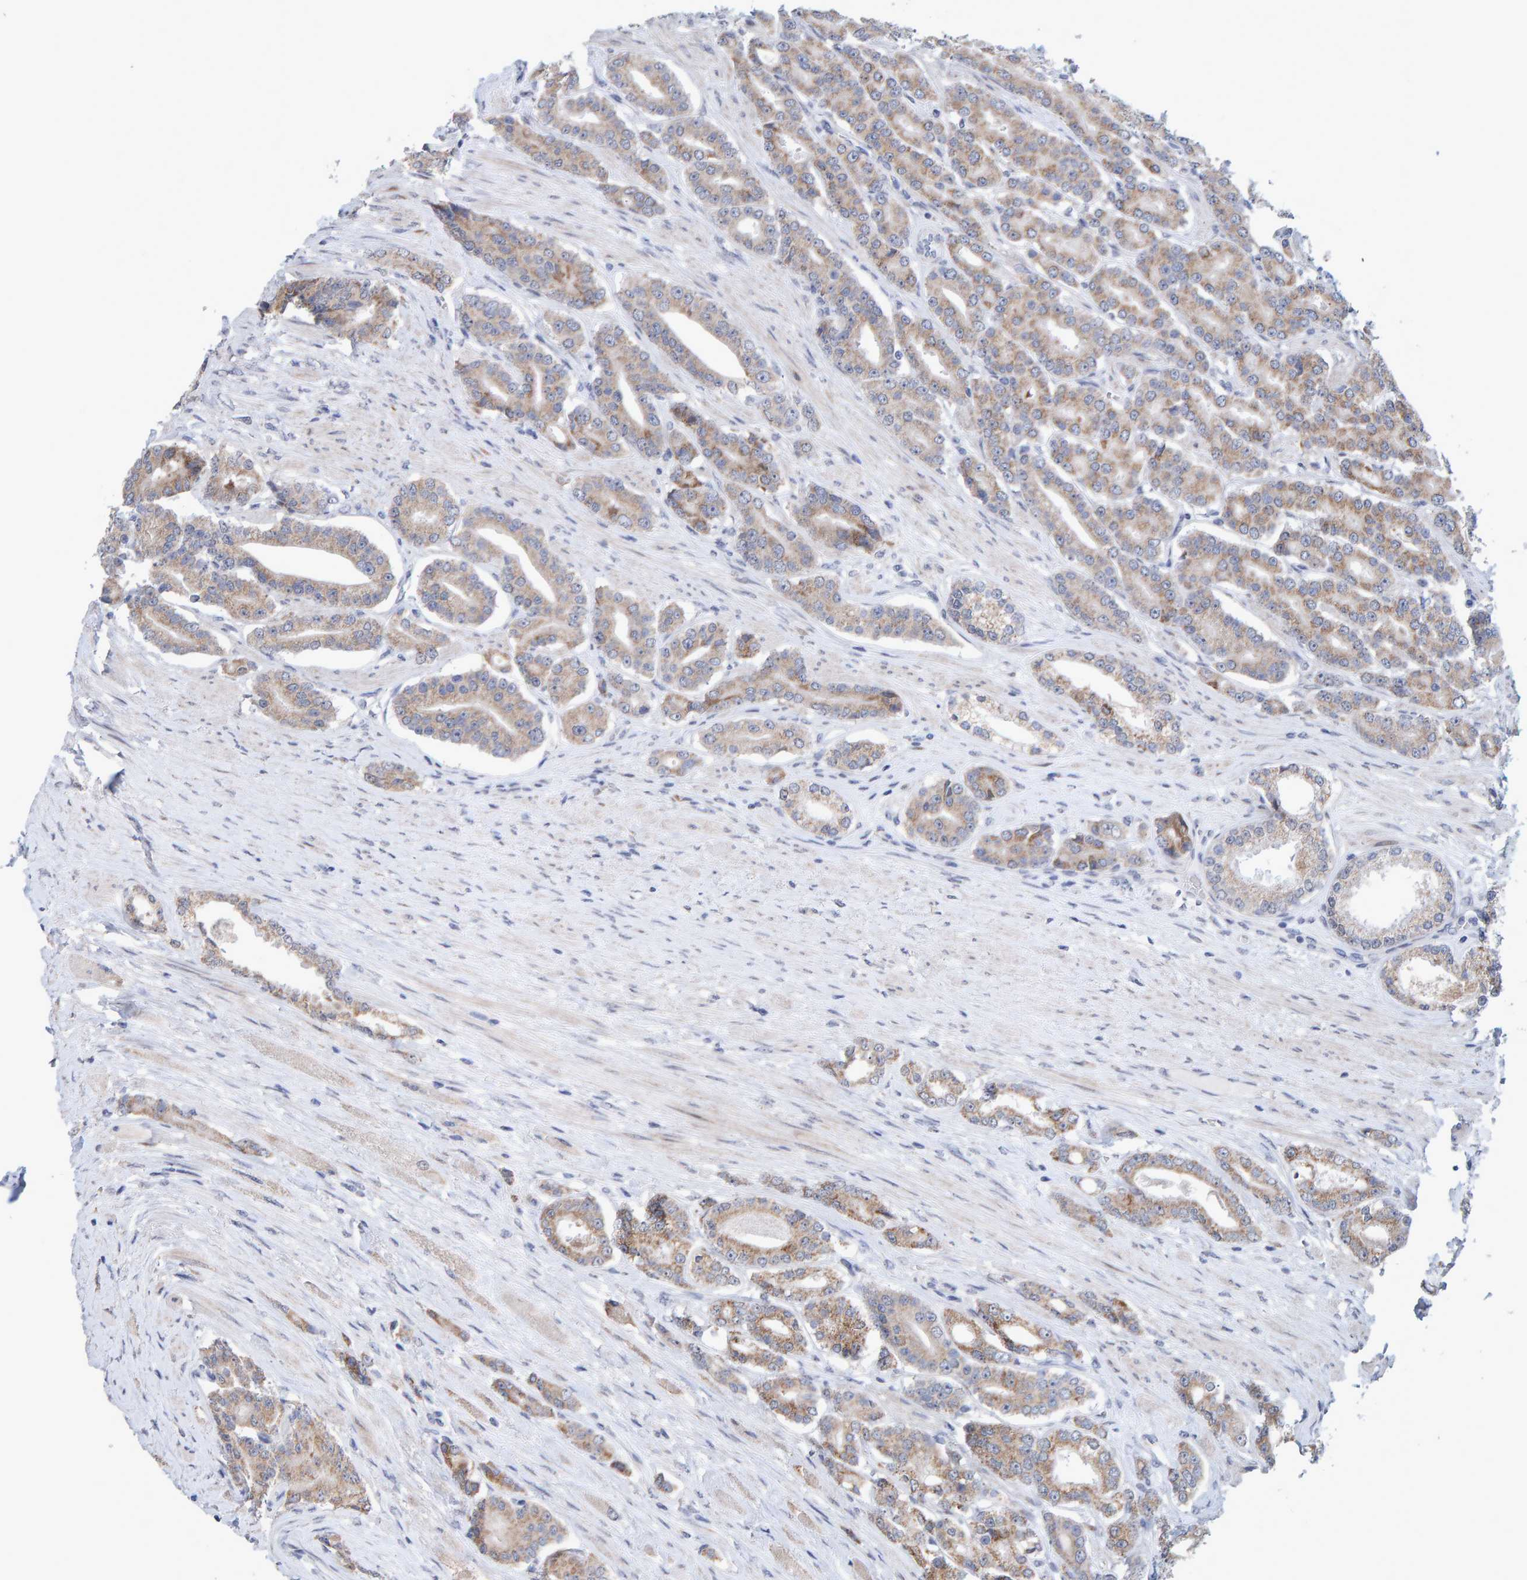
{"staining": {"intensity": "weak", "quantity": ">75%", "location": "cytoplasmic/membranous"}, "tissue": "prostate cancer", "cell_type": "Tumor cells", "image_type": "cancer", "snomed": [{"axis": "morphology", "description": "Adenocarcinoma, High grade"}, {"axis": "topography", "description": "Prostate"}], "caption": "Immunohistochemical staining of high-grade adenocarcinoma (prostate) shows low levels of weak cytoplasmic/membranous expression in about >75% of tumor cells.", "gene": "USP43", "patient": {"sex": "male", "age": 71}}